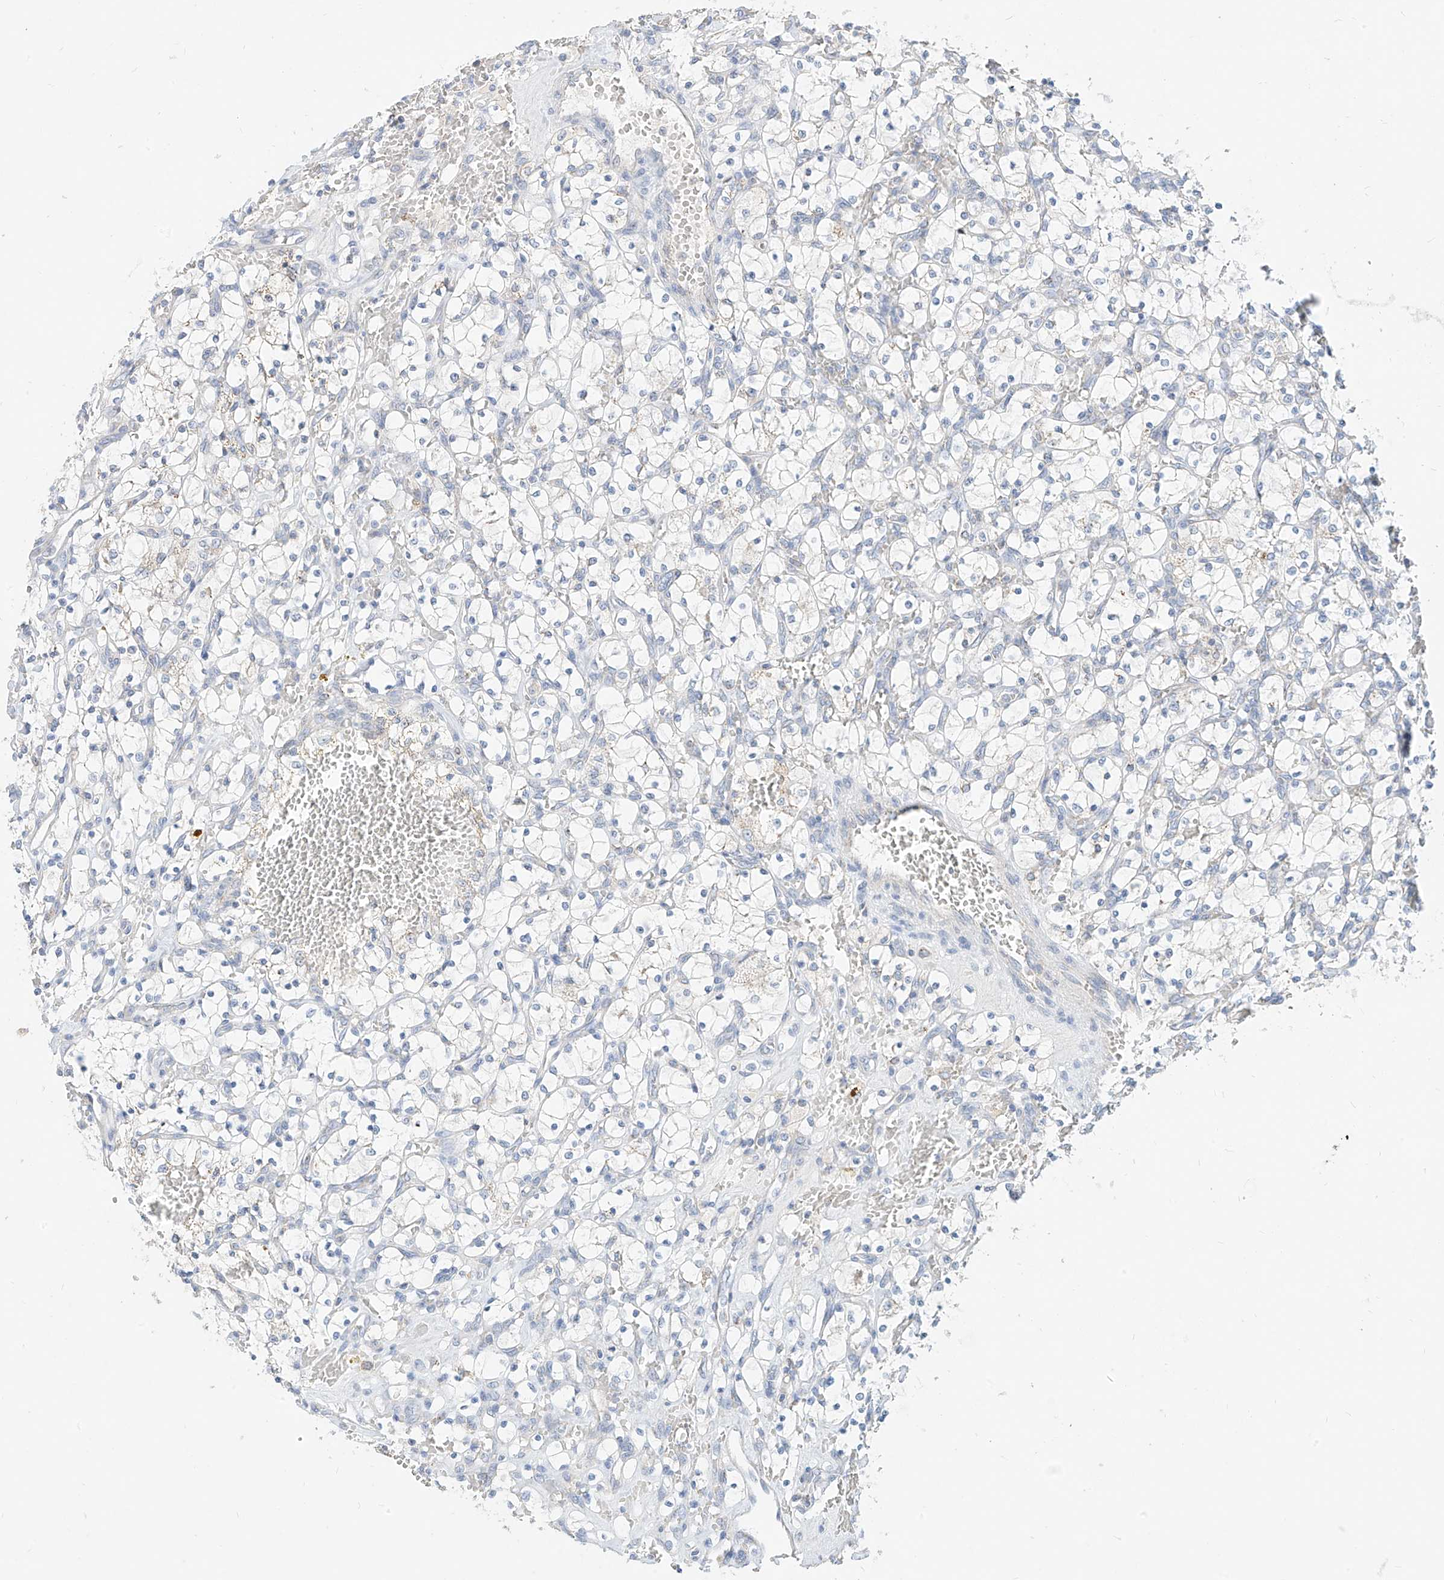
{"staining": {"intensity": "negative", "quantity": "none", "location": "none"}, "tissue": "renal cancer", "cell_type": "Tumor cells", "image_type": "cancer", "snomed": [{"axis": "morphology", "description": "Adenocarcinoma, NOS"}, {"axis": "topography", "description": "Kidney"}], "caption": "DAB (3,3'-diaminobenzidine) immunohistochemical staining of human adenocarcinoma (renal) demonstrates no significant expression in tumor cells.", "gene": "RASA2", "patient": {"sex": "female", "age": 69}}